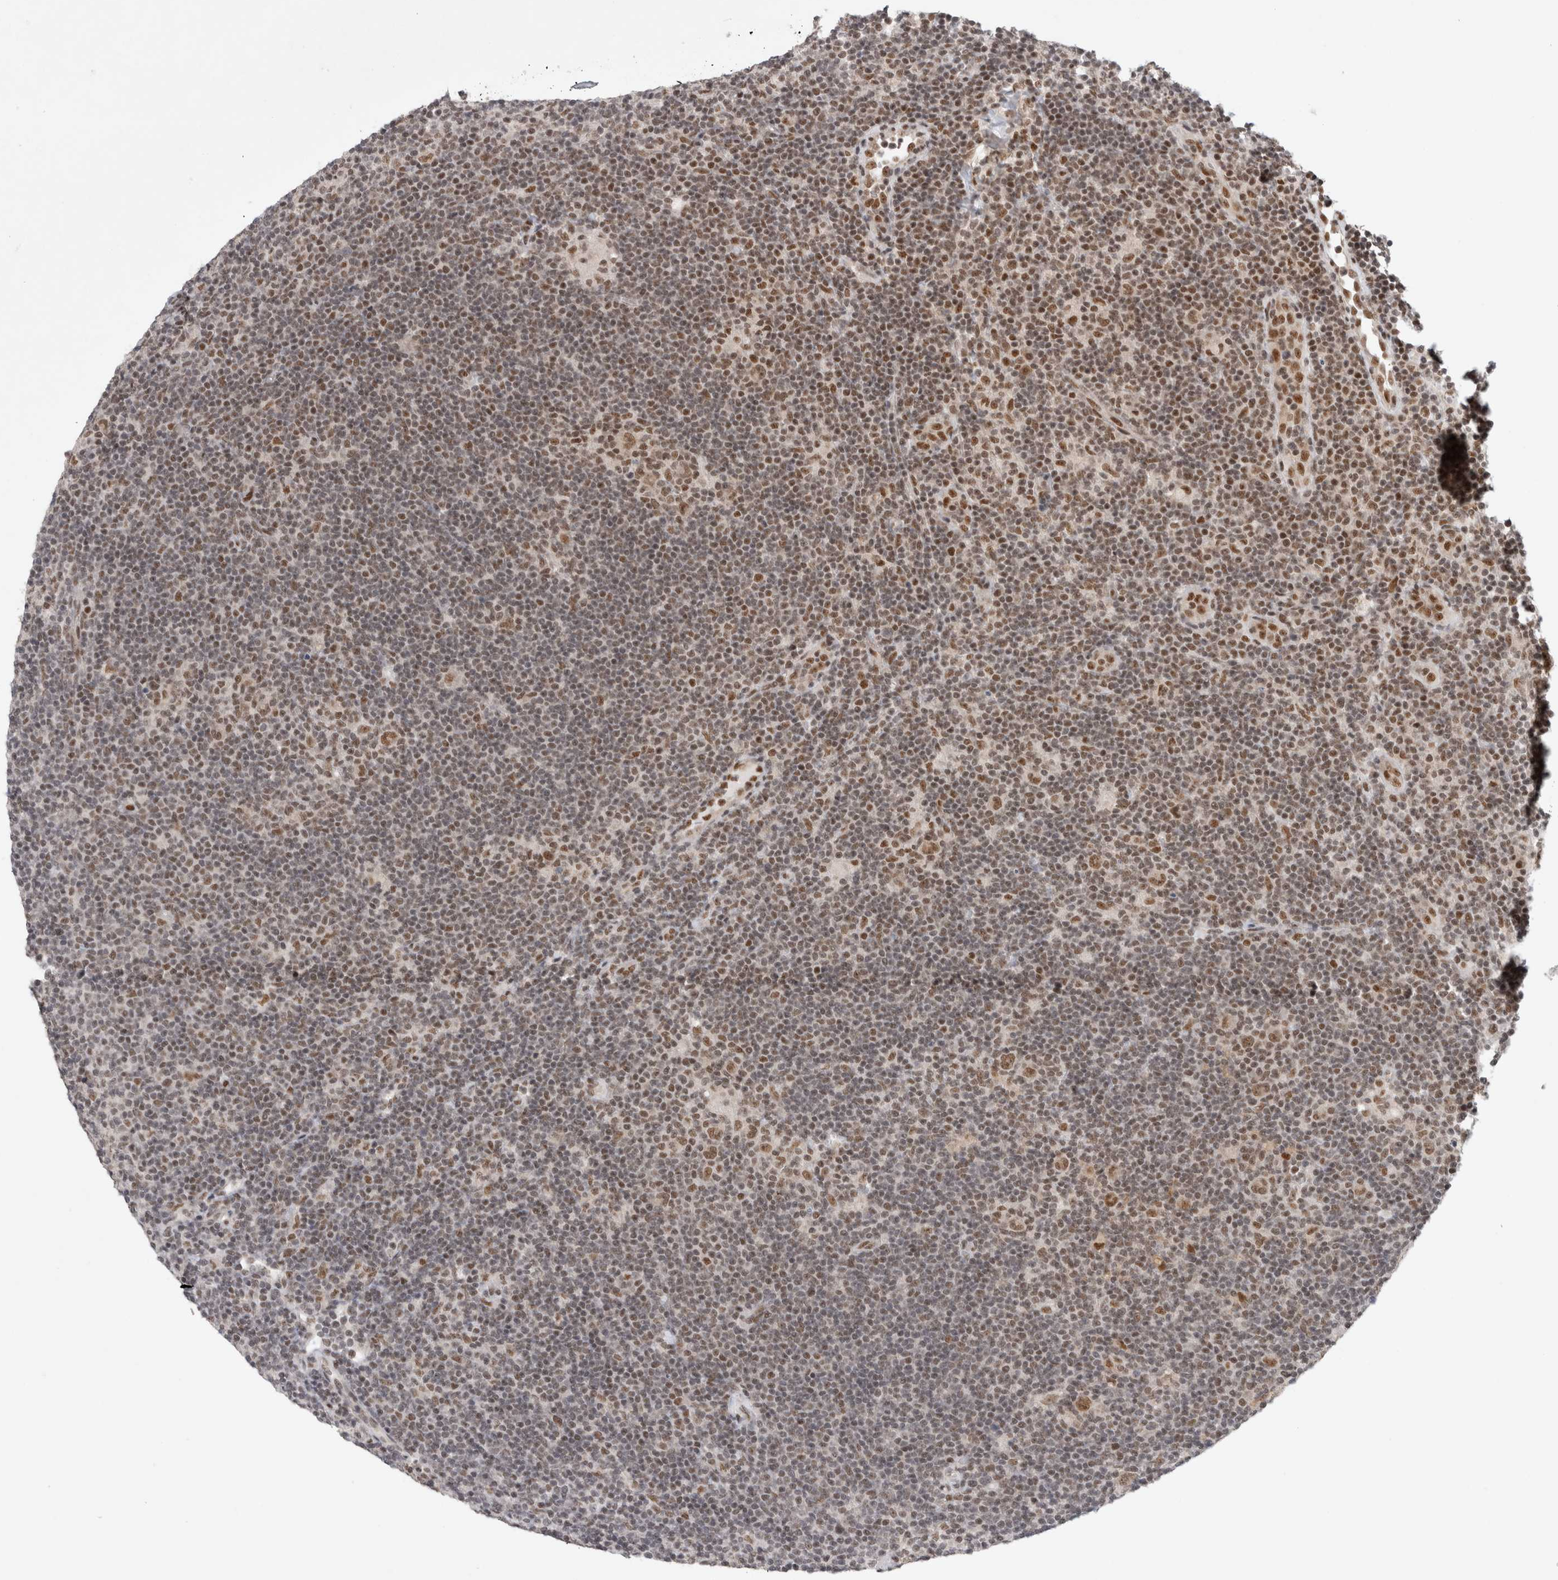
{"staining": {"intensity": "moderate", "quantity": ">75%", "location": "nuclear"}, "tissue": "lymphoma", "cell_type": "Tumor cells", "image_type": "cancer", "snomed": [{"axis": "morphology", "description": "Hodgkin's disease, NOS"}, {"axis": "topography", "description": "Lymph node"}], "caption": "Moderate nuclear expression for a protein is appreciated in approximately >75% of tumor cells of Hodgkin's disease using IHC.", "gene": "HESX1", "patient": {"sex": "female", "age": 57}}